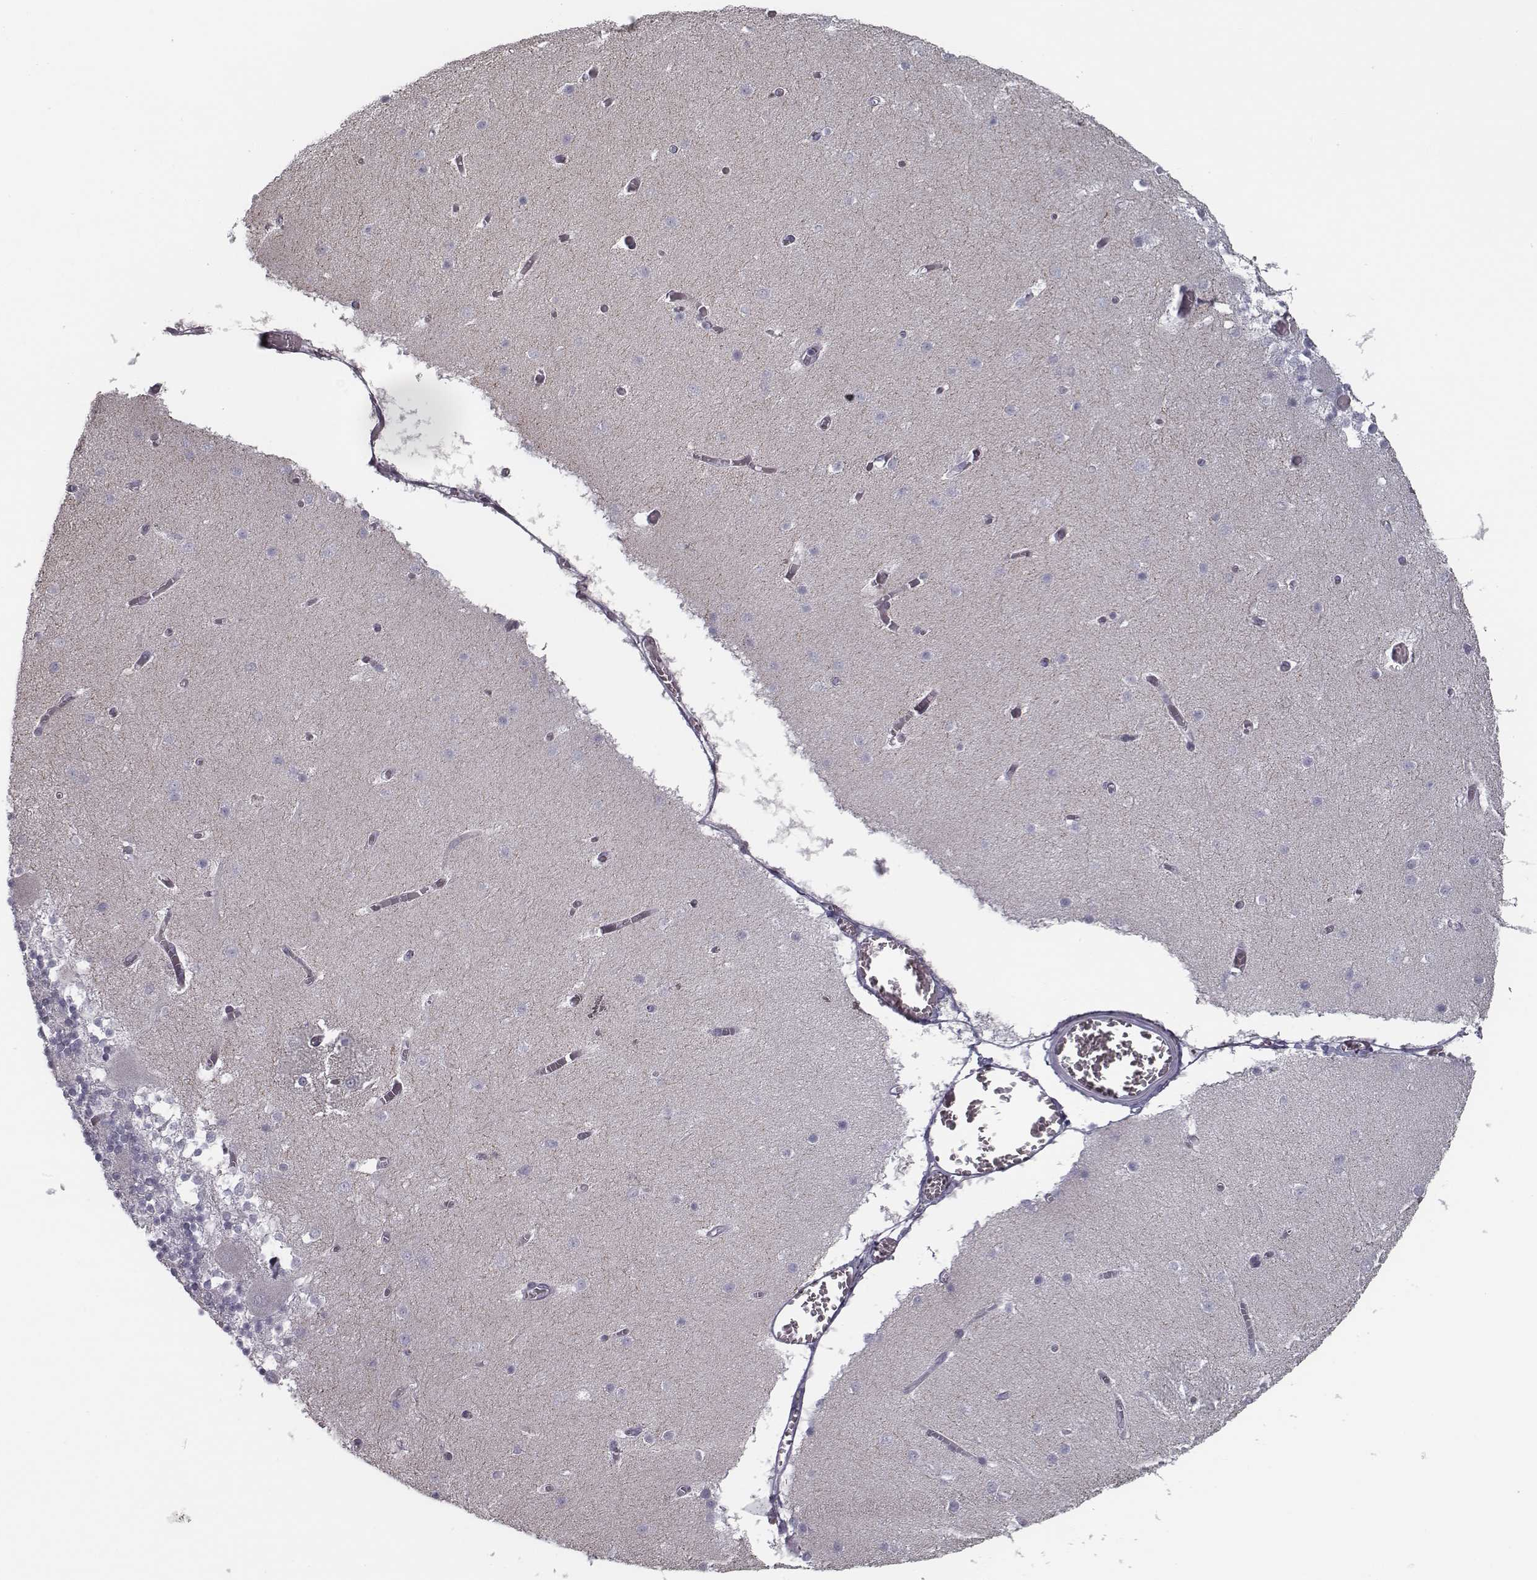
{"staining": {"intensity": "negative", "quantity": "none", "location": "none"}, "tissue": "cerebellum", "cell_type": "Cells in granular layer", "image_type": "normal", "snomed": [{"axis": "morphology", "description": "Normal tissue, NOS"}, {"axis": "topography", "description": "Cerebellum"}], "caption": "Immunohistochemistry photomicrograph of normal cerebellum: human cerebellum stained with DAB (3,3'-diaminobenzidine) displays no significant protein staining in cells in granular layer. (Immunohistochemistry, brightfield microscopy, high magnification).", "gene": "SEPTIN14", "patient": {"sex": "female", "age": 28}}